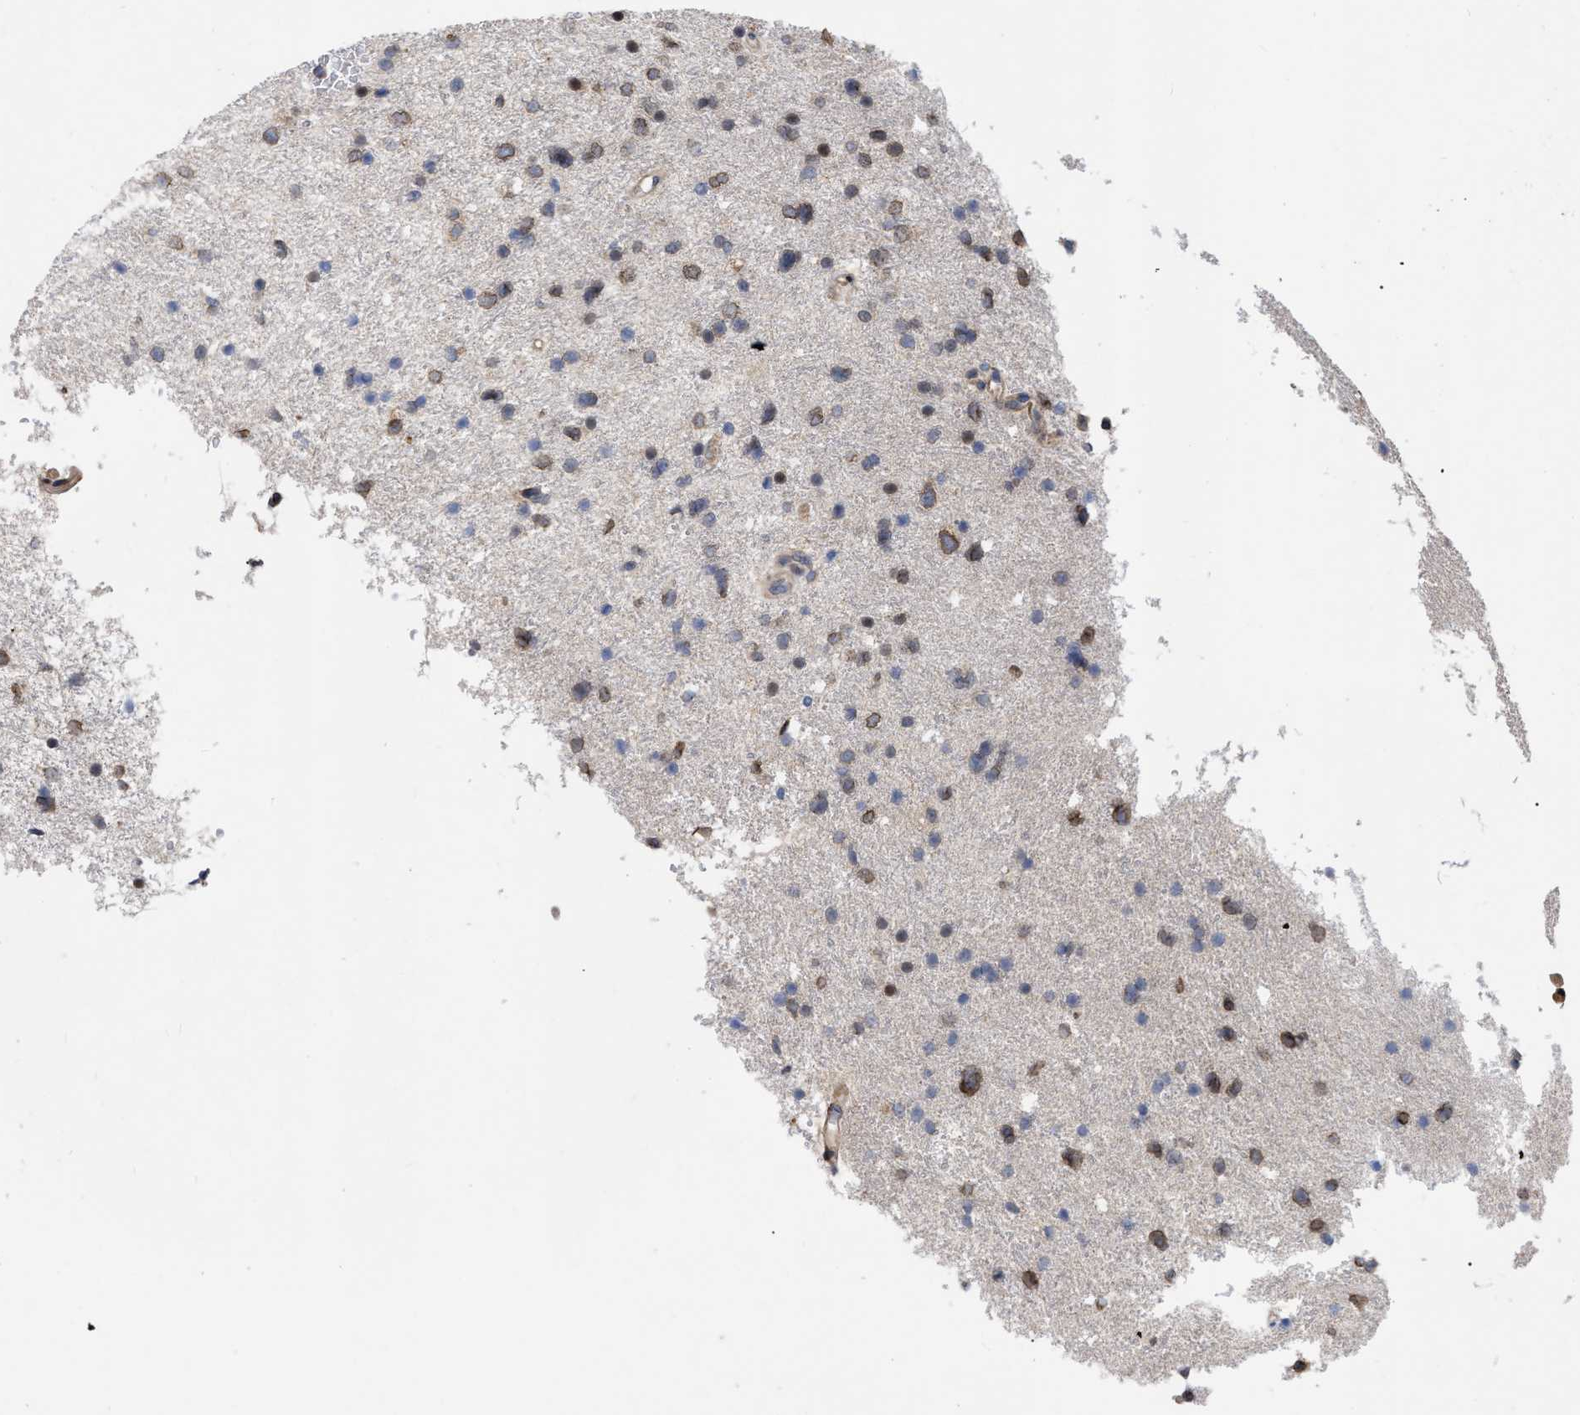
{"staining": {"intensity": "moderate", "quantity": "<25%", "location": "cytoplasmic/membranous,nuclear"}, "tissue": "glioma", "cell_type": "Tumor cells", "image_type": "cancer", "snomed": [{"axis": "morphology", "description": "Glioma, malignant, Low grade"}, {"axis": "topography", "description": "Brain"}], "caption": "Low-grade glioma (malignant) tissue displays moderate cytoplasmic/membranous and nuclear positivity in about <25% of tumor cells, visualized by immunohistochemistry.", "gene": "MDM4", "patient": {"sex": "female", "age": 37}}